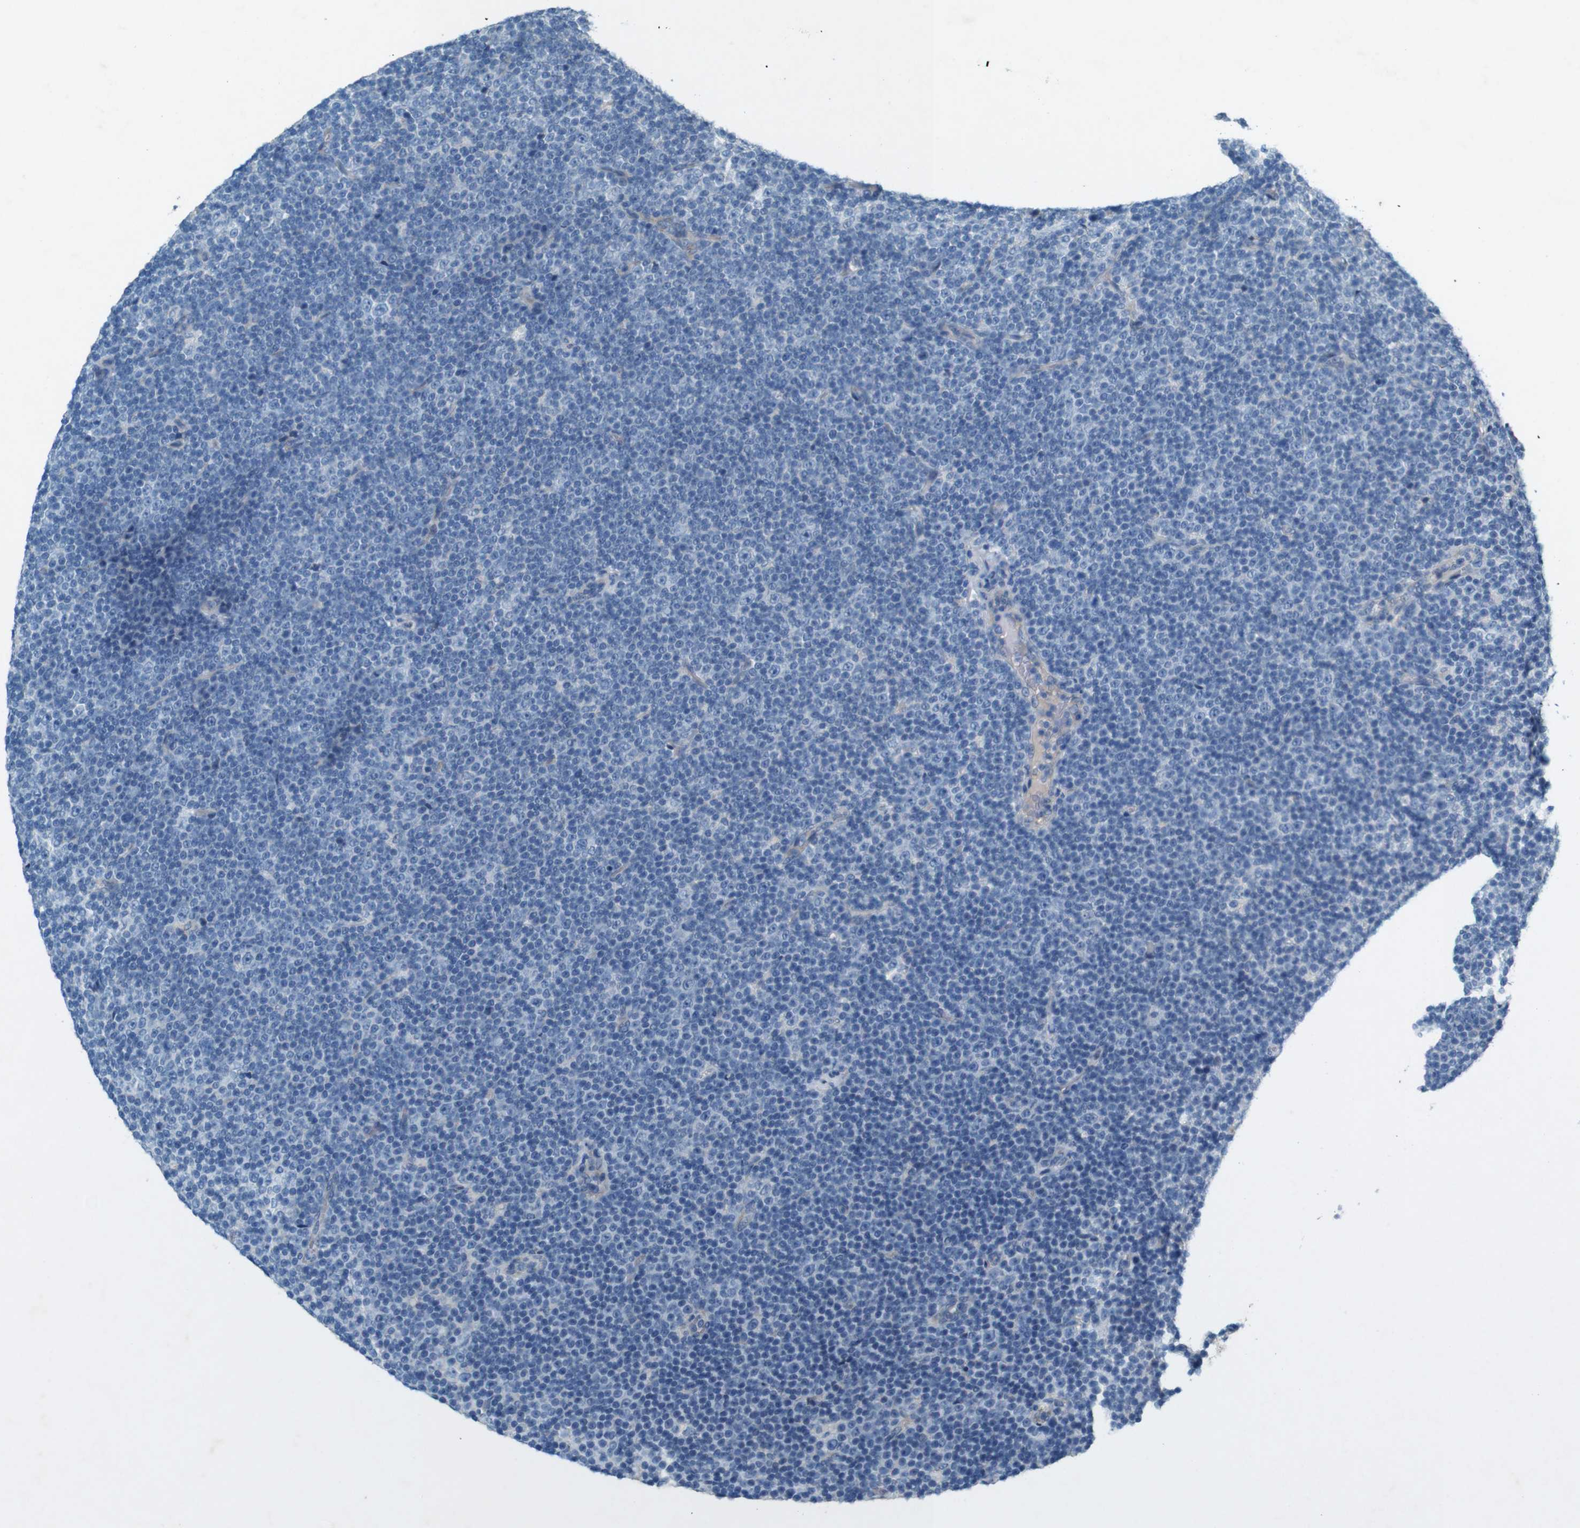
{"staining": {"intensity": "negative", "quantity": "none", "location": "none"}, "tissue": "lymphoma", "cell_type": "Tumor cells", "image_type": "cancer", "snomed": [{"axis": "morphology", "description": "Malignant lymphoma, non-Hodgkin's type, Low grade"}, {"axis": "topography", "description": "Lymph node"}], "caption": "A high-resolution micrograph shows immunohistochemistry staining of low-grade malignant lymphoma, non-Hodgkin's type, which demonstrates no significant positivity in tumor cells.", "gene": "PVR", "patient": {"sex": "female", "age": 67}}